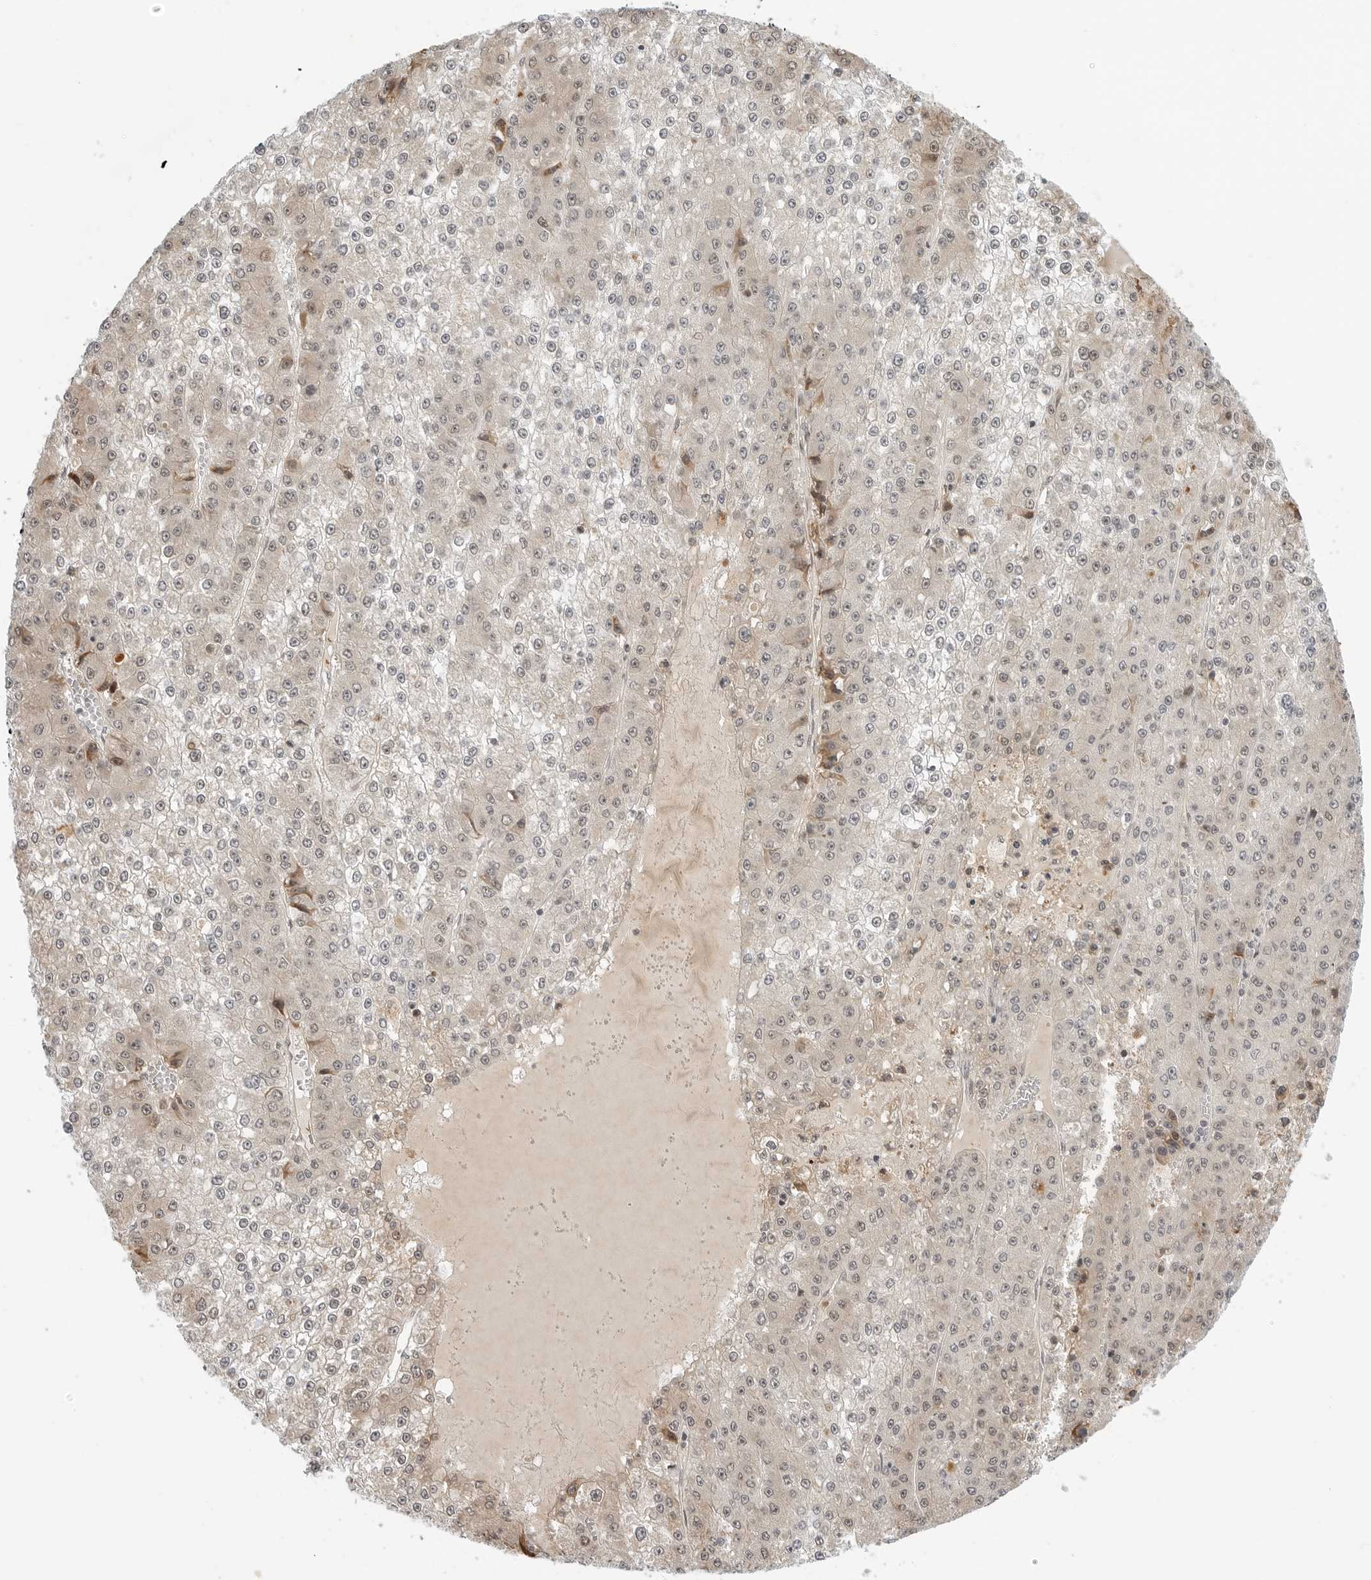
{"staining": {"intensity": "weak", "quantity": "<25%", "location": "cytoplasmic/membranous"}, "tissue": "liver cancer", "cell_type": "Tumor cells", "image_type": "cancer", "snomed": [{"axis": "morphology", "description": "Carcinoma, Hepatocellular, NOS"}, {"axis": "topography", "description": "Liver"}], "caption": "High magnification brightfield microscopy of hepatocellular carcinoma (liver) stained with DAB (brown) and counterstained with hematoxylin (blue): tumor cells show no significant expression. (Stains: DAB immunohistochemistry (IHC) with hematoxylin counter stain, Microscopy: brightfield microscopy at high magnification).", "gene": "TIPRL", "patient": {"sex": "female", "age": 73}}